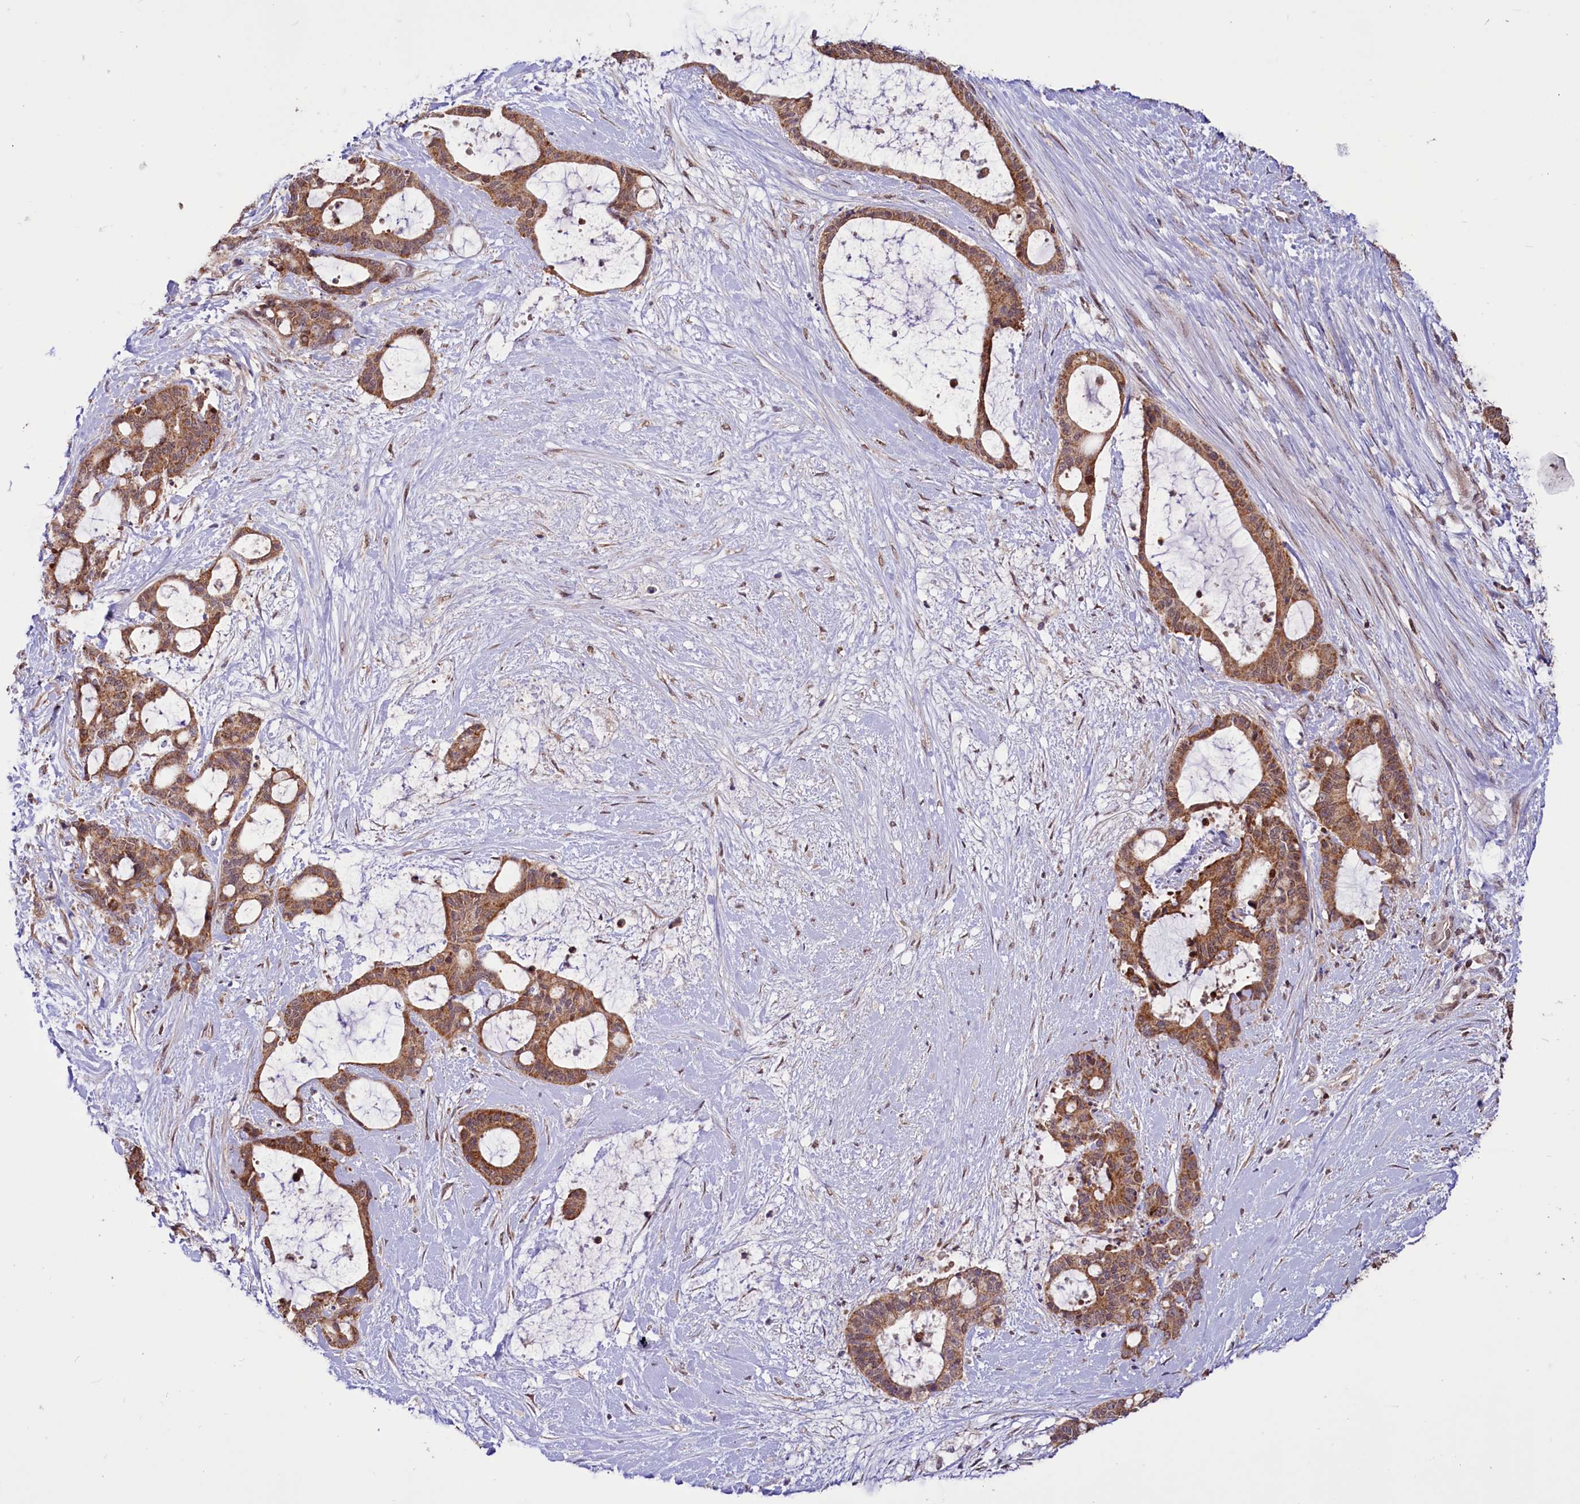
{"staining": {"intensity": "moderate", "quantity": ">75%", "location": "cytoplasmic/membranous"}, "tissue": "liver cancer", "cell_type": "Tumor cells", "image_type": "cancer", "snomed": [{"axis": "morphology", "description": "Normal tissue, NOS"}, {"axis": "morphology", "description": "Cholangiocarcinoma"}, {"axis": "topography", "description": "Liver"}, {"axis": "topography", "description": "Peripheral nerve tissue"}], "caption": "Immunohistochemical staining of human liver cancer (cholangiocarcinoma) displays moderate cytoplasmic/membranous protein expression in approximately >75% of tumor cells.", "gene": "PHC3", "patient": {"sex": "female", "age": 73}}